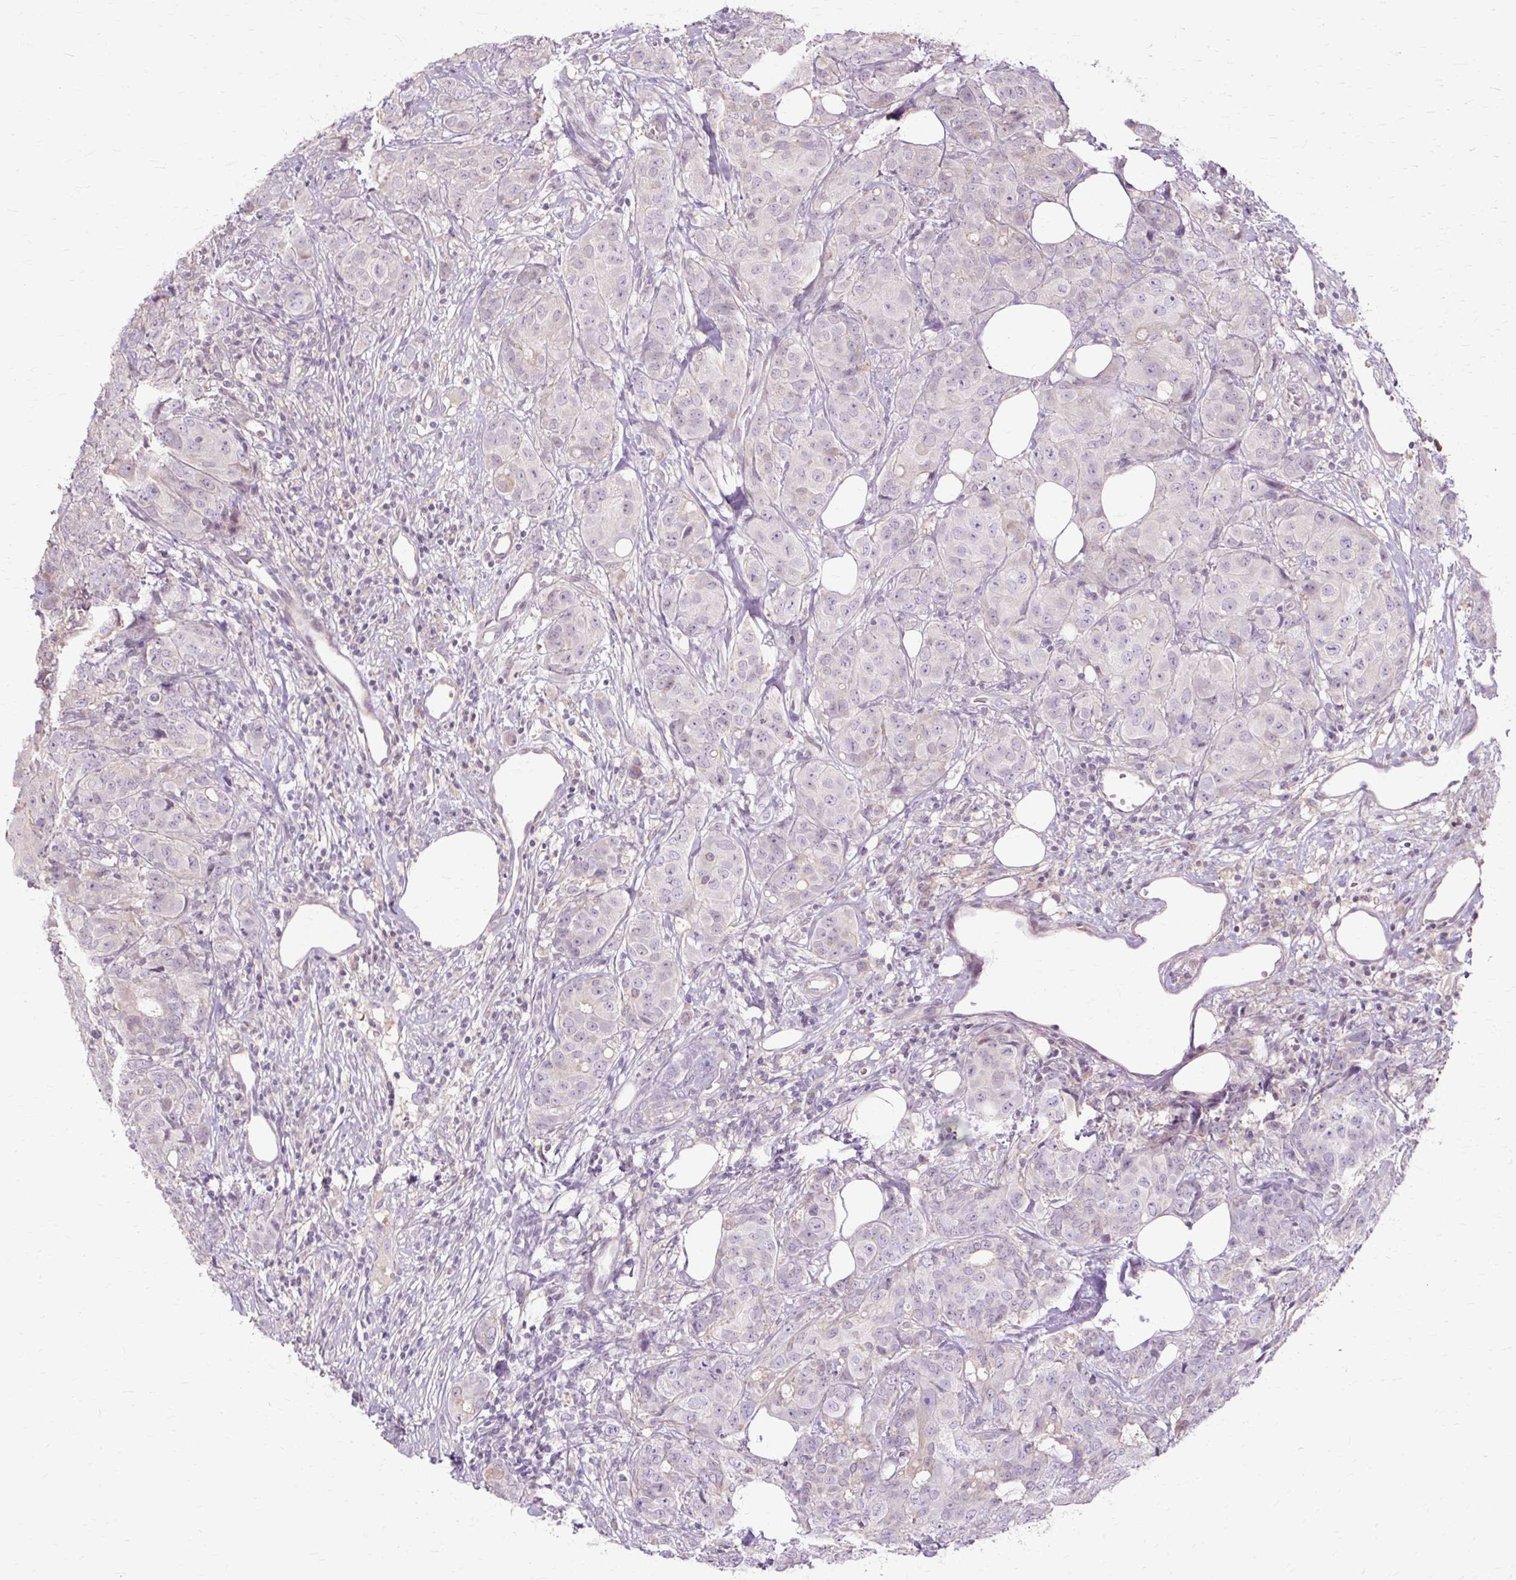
{"staining": {"intensity": "negative", "quantity": "none", "location": "none"}, "tissue": "breast cancer", "cell_type": "Tumor cells", "image_type": "cancer", "snomed": [{"axis": "morphology", "description": "Duct carcinoma"}, {"axis": "topography", "description": "Breast"}], "caption": "There is no significant expression in tumor cells of invasive ductal carcinoma (breast). (DAB immunohistochemistry visualized using brightfield microscopy, high magnification).", "gene": "TSPAN8", "patient": {"sex": "female", "age": 43}}